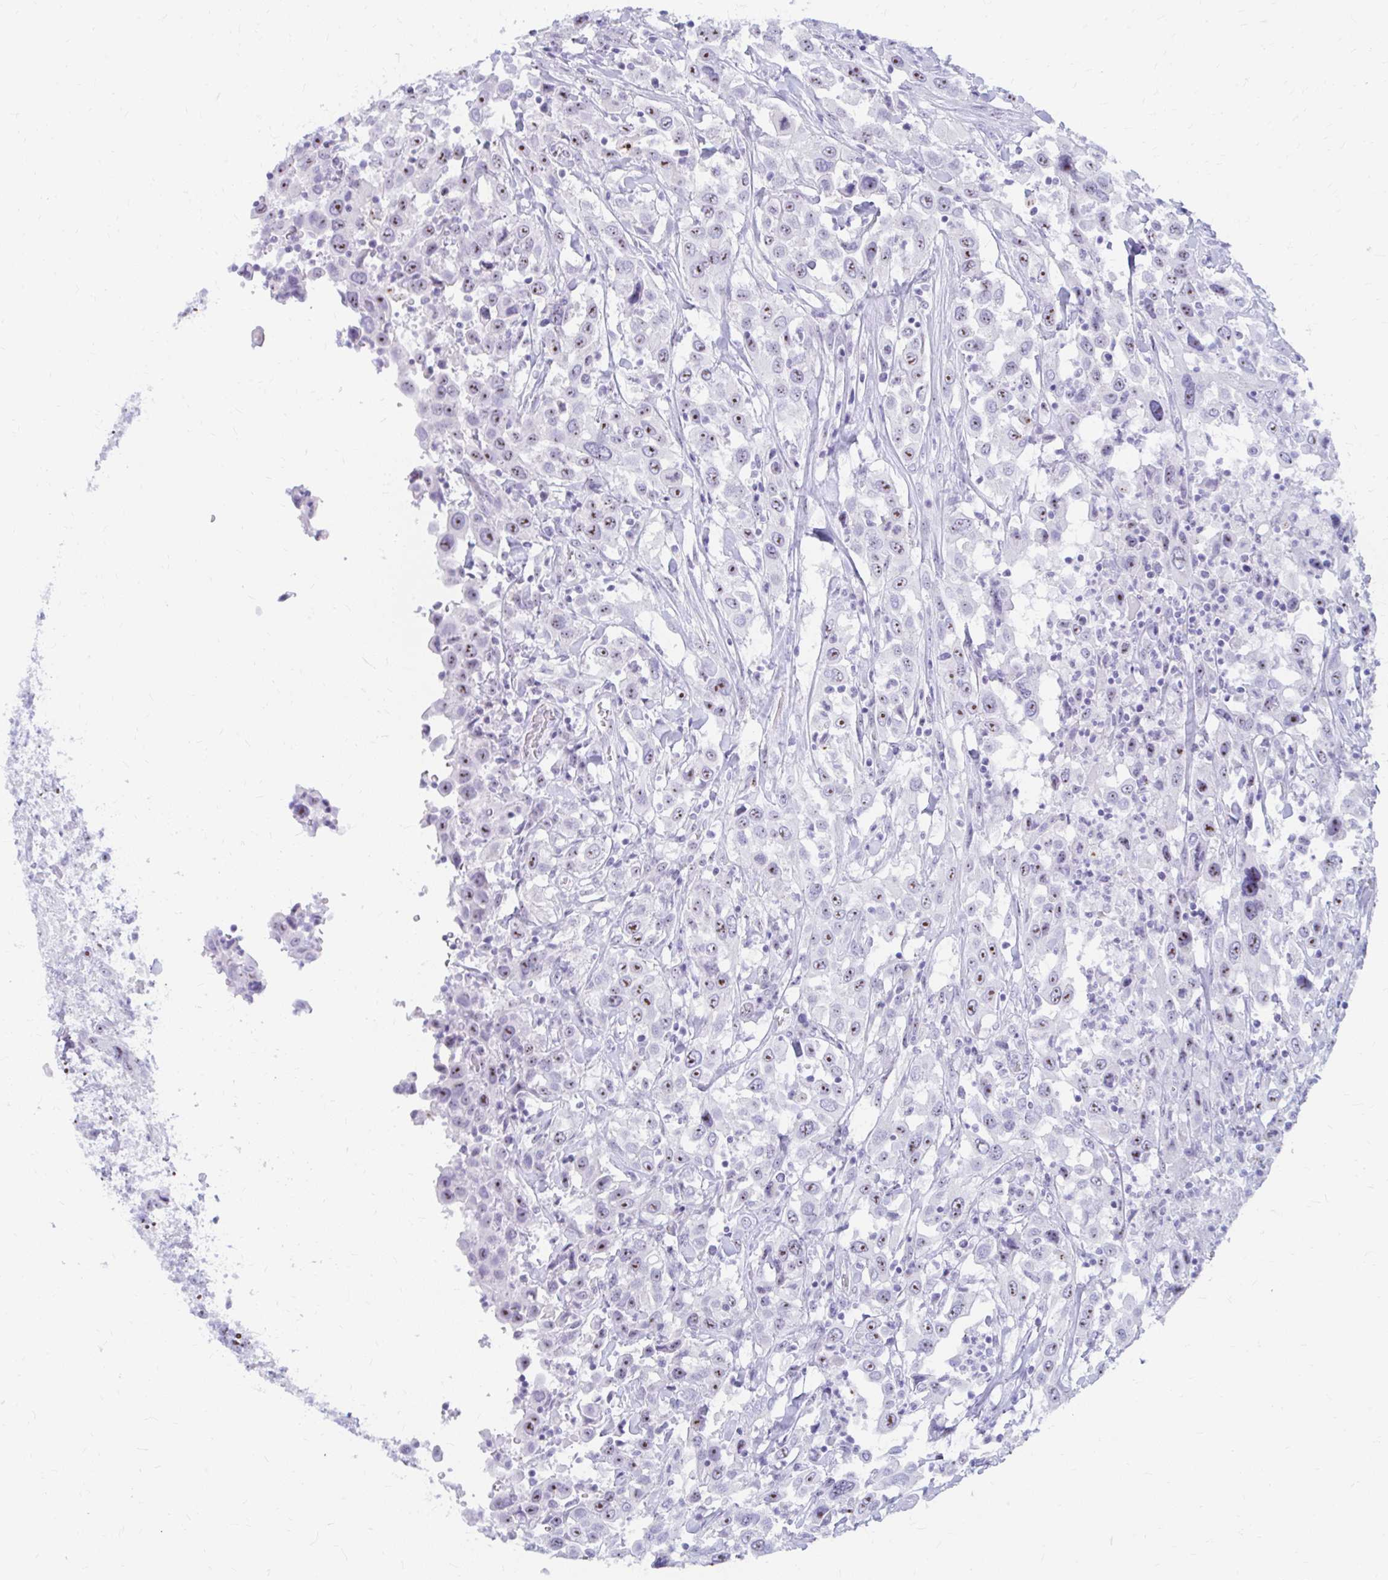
{"staining": {"intensity": "moderate", "quantity": ">75%", "location": "nuclear"}, "tissue": "urothelial cancer", "cell_type": "Tumor cells", "image_type": "cancer", "snomed": [{"axis": "morphology", "description": "Urothelial carcinoma, High grade"}, {"axis": "topography", "description": "Urinary bladder"}], "caption": "Immunohistochemical staining of human high-grade urothelial carcinoma exhibits medium levels of moderate nuclear protein staining in approximately >75% of tumor cells.", "gene": "FTSJ3", "patient": {"sex": "male", "age": 61}}